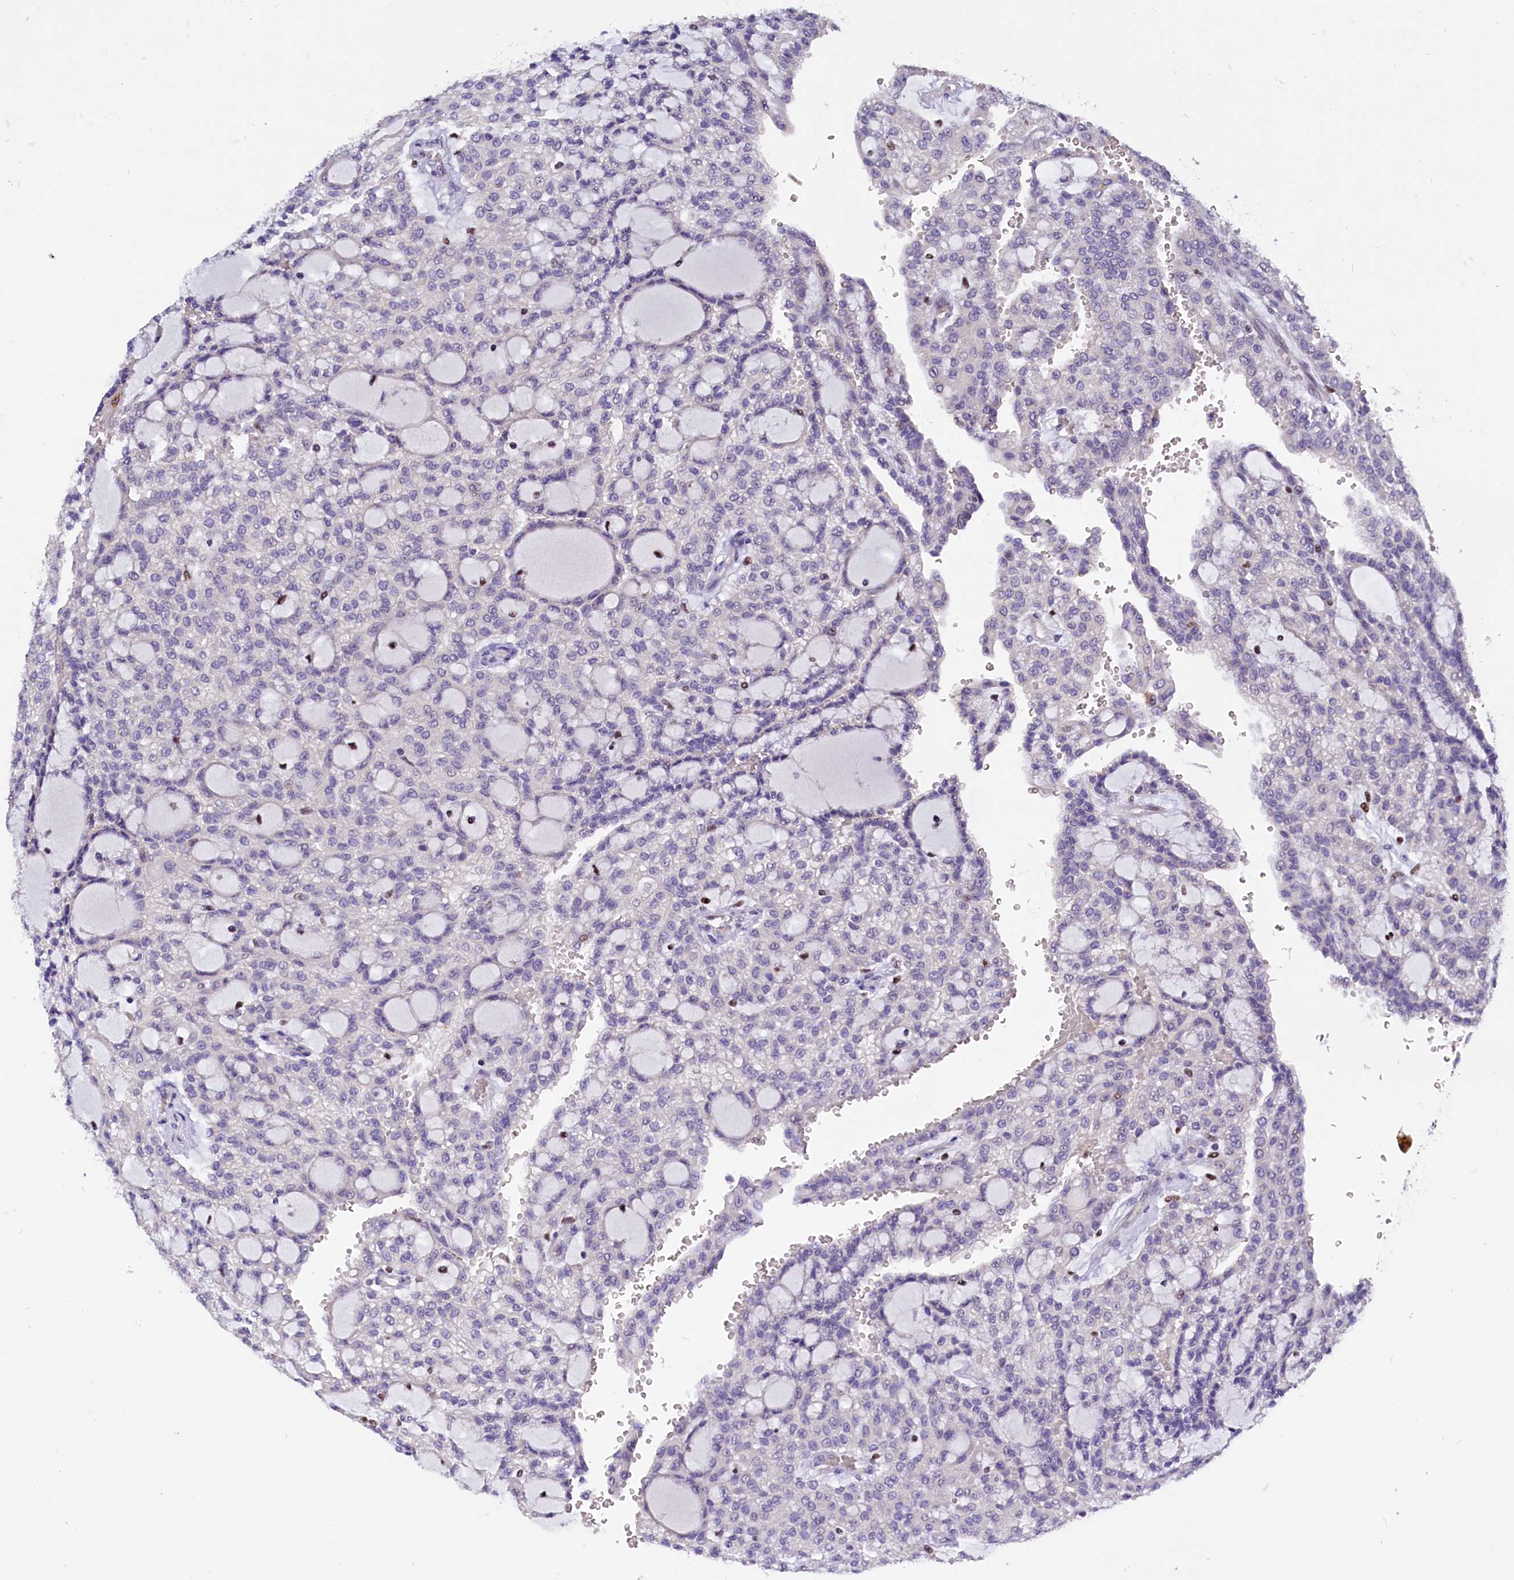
{"staining": {"intensity": "negative", "quantity": "none", "location": "none"}, "tissue": "renal cancer", "cell_type": "Tumor cells", "image_type": "cancer", "snomed": [{"axis": "morphology", "description": "Adenocarcinoma, NOS"}, {"axis": "topography", "description": "Kidney"}], "caption": "Immunohistochemistry (IHC) photomicrograph of renal cancer stained for a protein (brown), which exhibits no staining in tumor cells.", "gene": "BTBD9", "patient": {"sex": "male", "age": 63}}